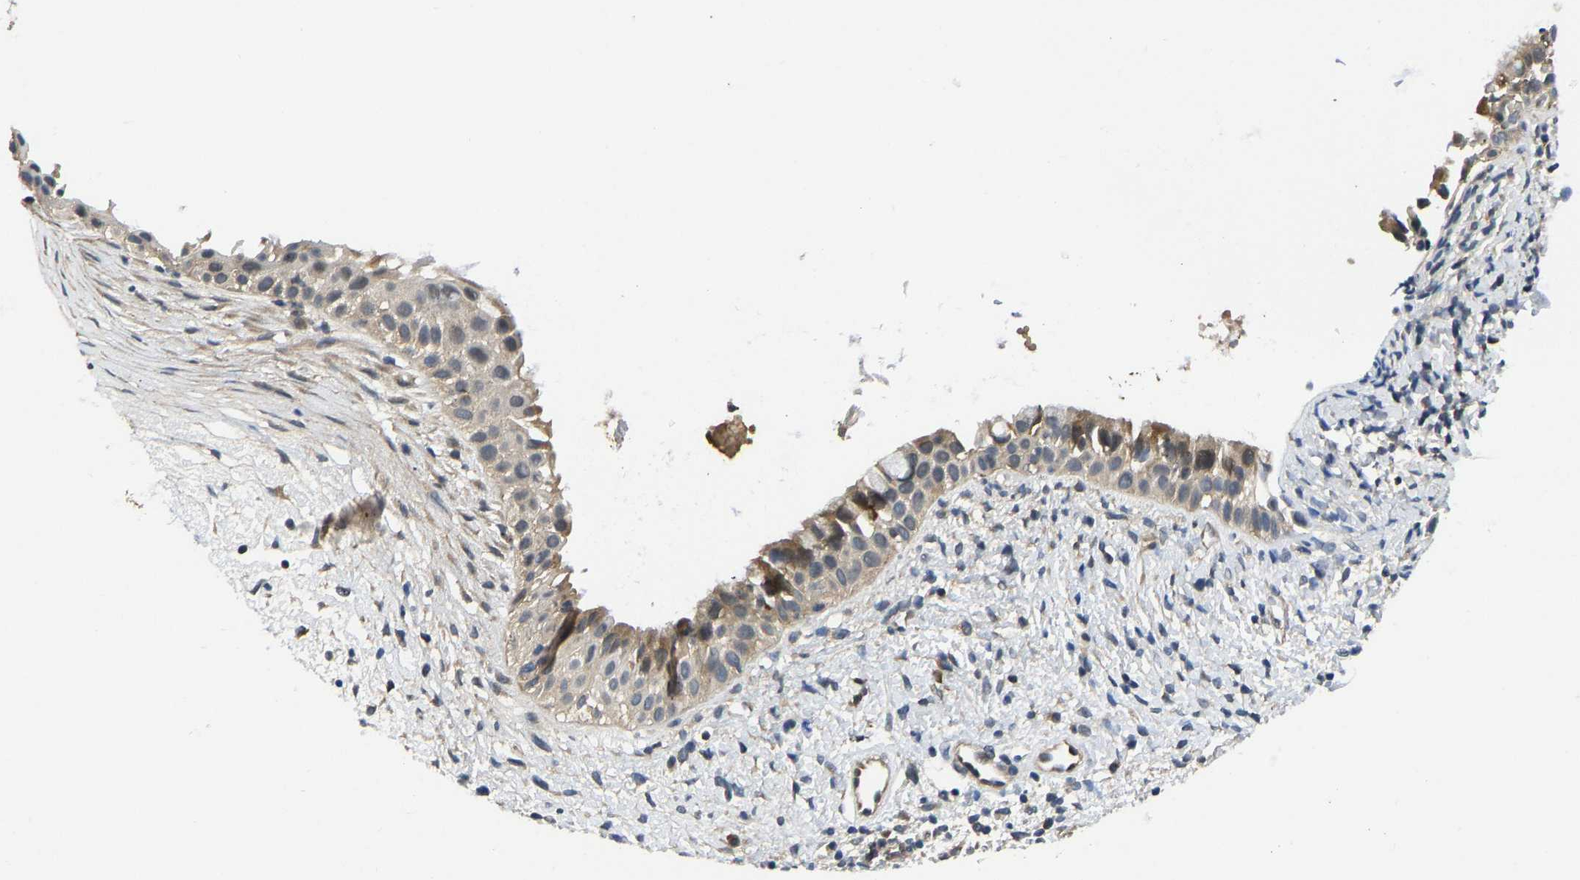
{"staining": {"intensity": "moderate", "quantity": ">75%", "location": "cytoplasmic/membranous"}, "tissue": "nasopharynx", "cell_type": "Respiratory epithelial cells", "image_type": "normal", "snomed": [{"axis": "morphology", "description": "Normal tissue, NOS"}, {"axis": "topography", "description": "Nasopharynx"}], "caption": "Protein expression analysis of normal nasopharynx shows moderate cytoplasmic/membranous expression in about >75% of respiratory epithelial cells.", "gene": "NDRG3", "patient": {"sex": "male", "age": 22}}